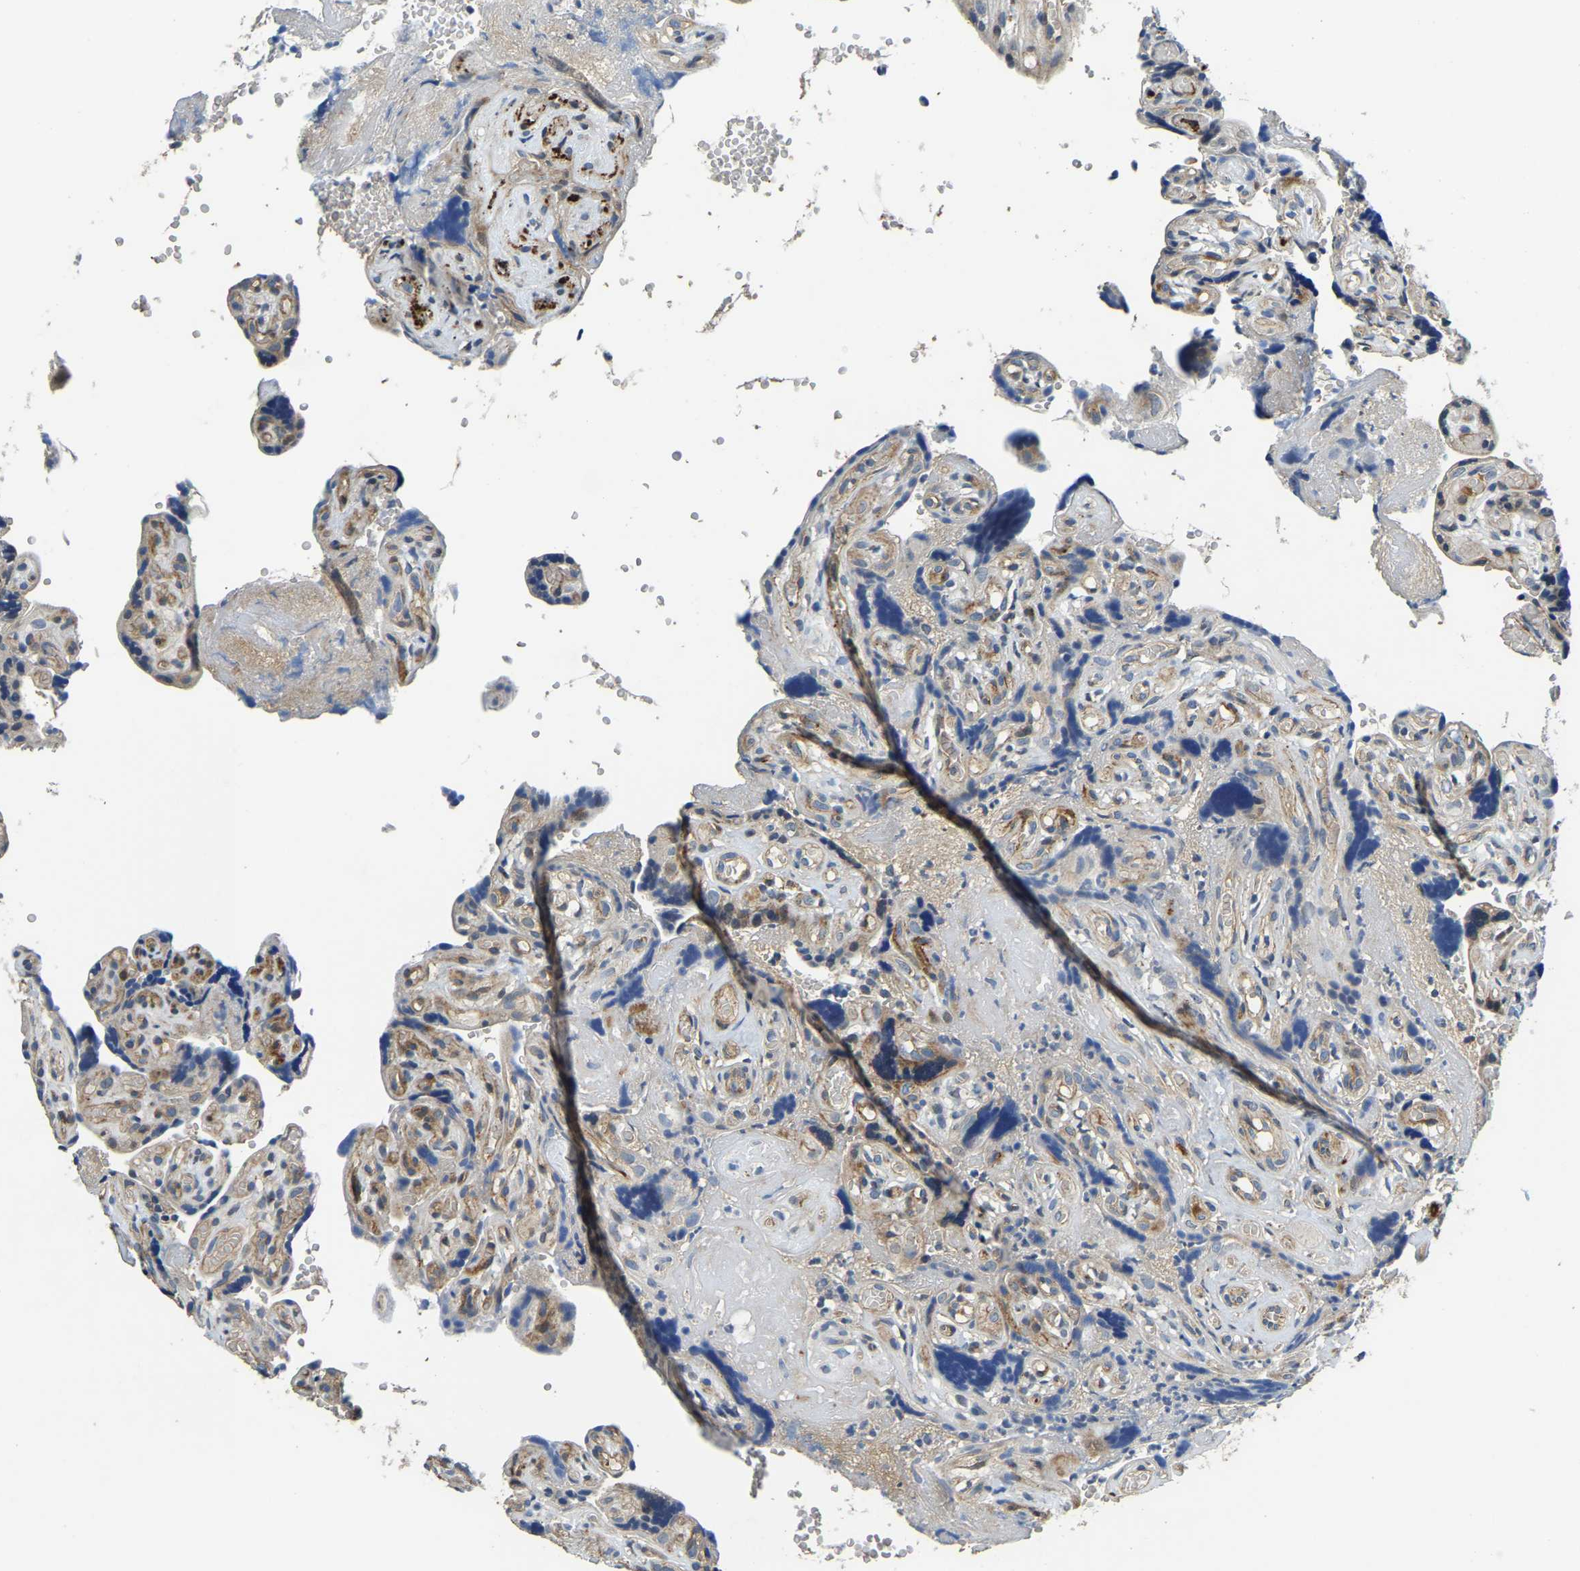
{"staining": {"intensity": "moderate", "quantity": "<25%", "location": "cytoplasmic/membranous"}, "tissue": "placenta", "cell_type": "Trophoblastic cells", "image_type": "normal", "snomed": [{"axis": "morphology", "description": "Normal tissue, NOS"}, {"axis": "topography", "description": "Placenta"}], "caption": "Moderate cytoplasmic/membranous staining is seen in about <25% of trophoblastic cells in unremarkable placenta. Immunohistochemistry stains the protein of interest in brown and the nuclei are stained blue.", "gene": "RNF39", "patient": {"sex": "female", "age": 30}}